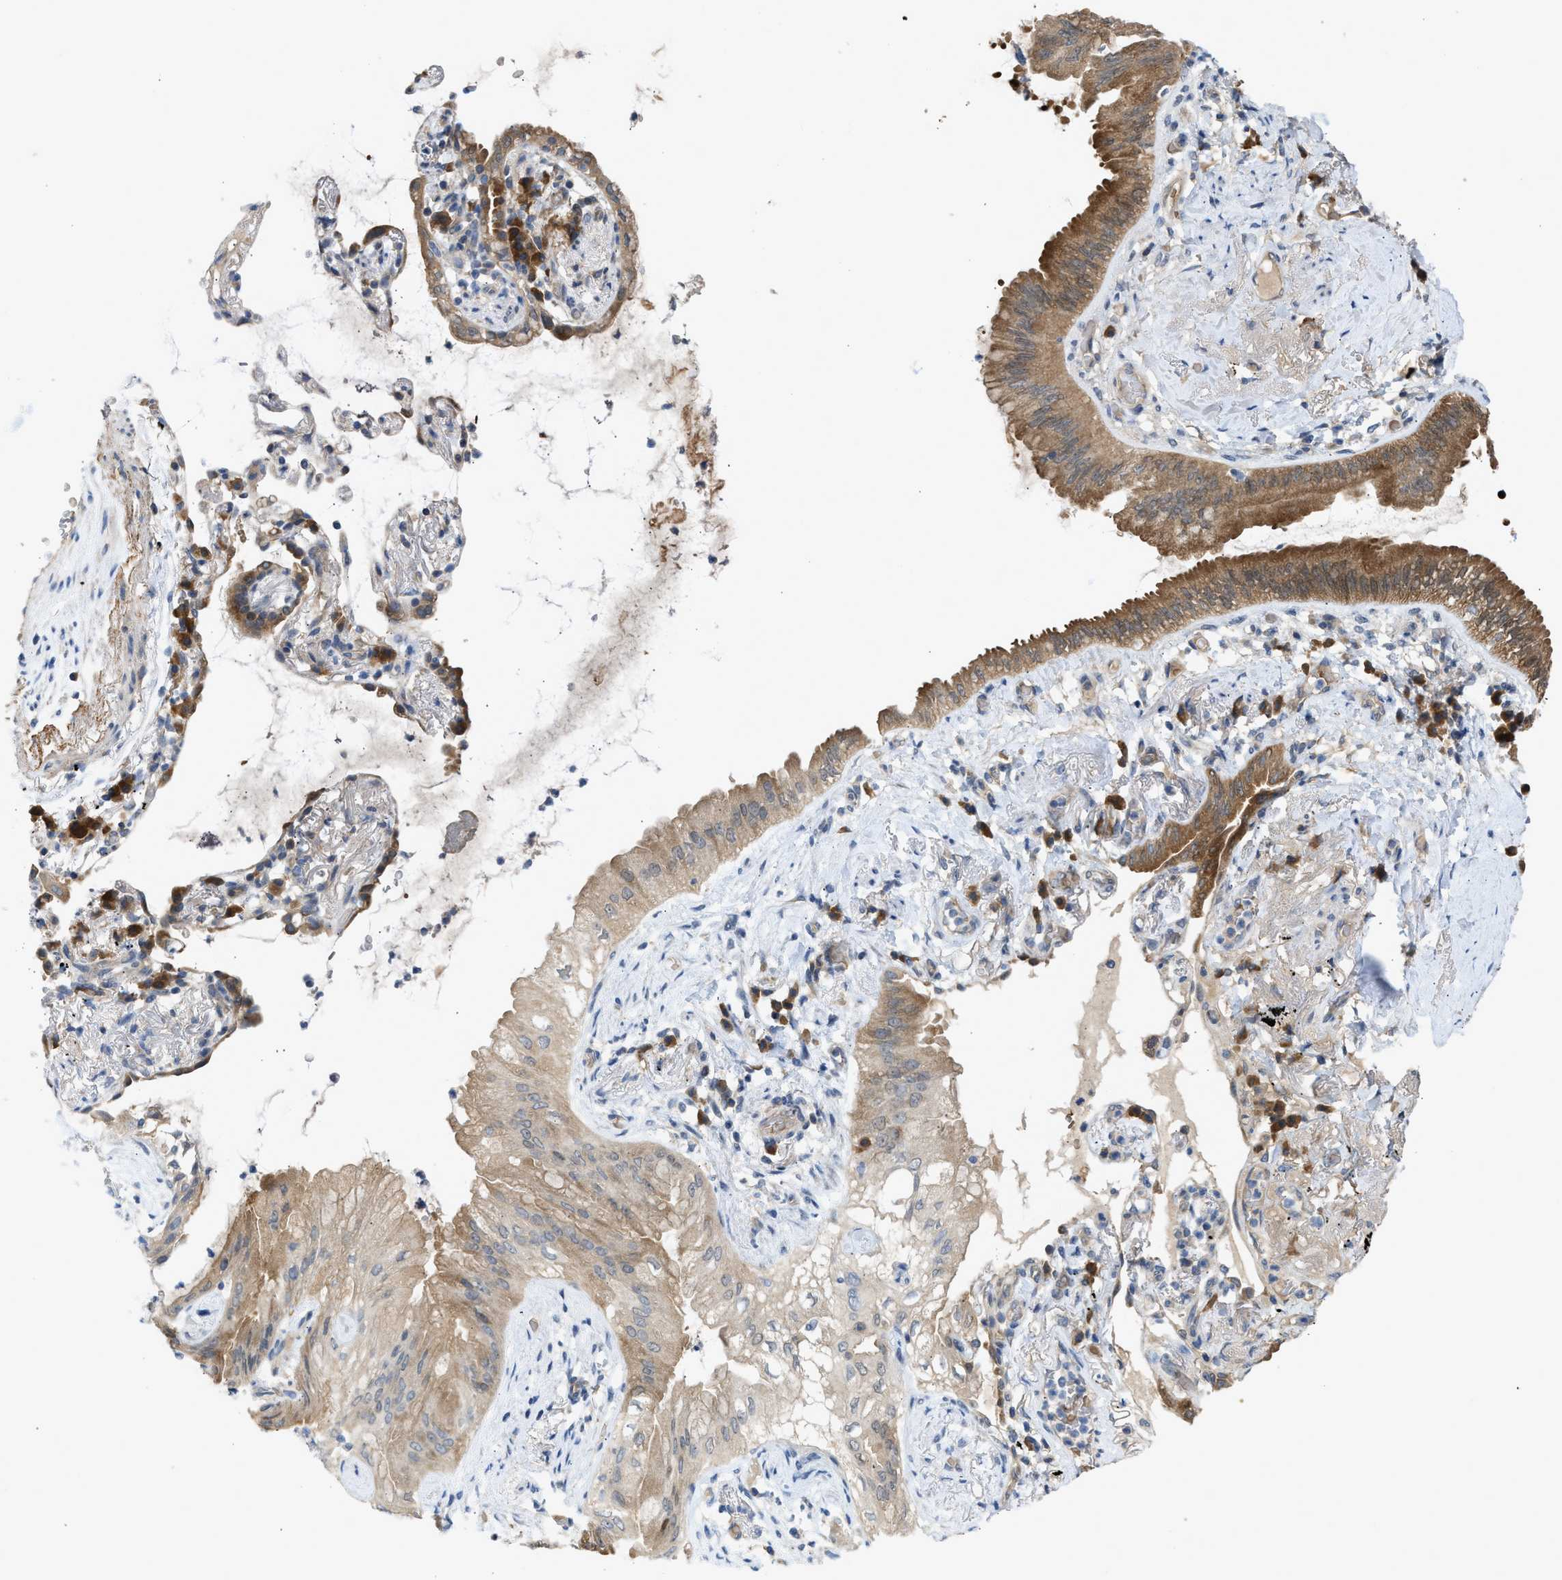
{"staining": {"intensity": "moderate", "quantity": ">75%", "location": "cytoplasmic/membranous"}, "tissue": "lung cancer", "cell_type": "Tumor cells", "image_type": "cancer", "snomed": [{"axis": "morphology", "description": "Normal tissue, NOS"}, {"axis": "morphology", "description": "Adenocarcinoma, NOS"}, {"axis": "topography", "description": "Bronchus"}, {"axis": "topography", "description": "Lung"}], "caption": "A histopathology image of lung adenocarcinoma stained for a protein exhibits moderate cytoplasmic/membranous brown staining in tumor cells.", "gene": "MAPK7", "patient": {"sex": "female", "age": 70}}